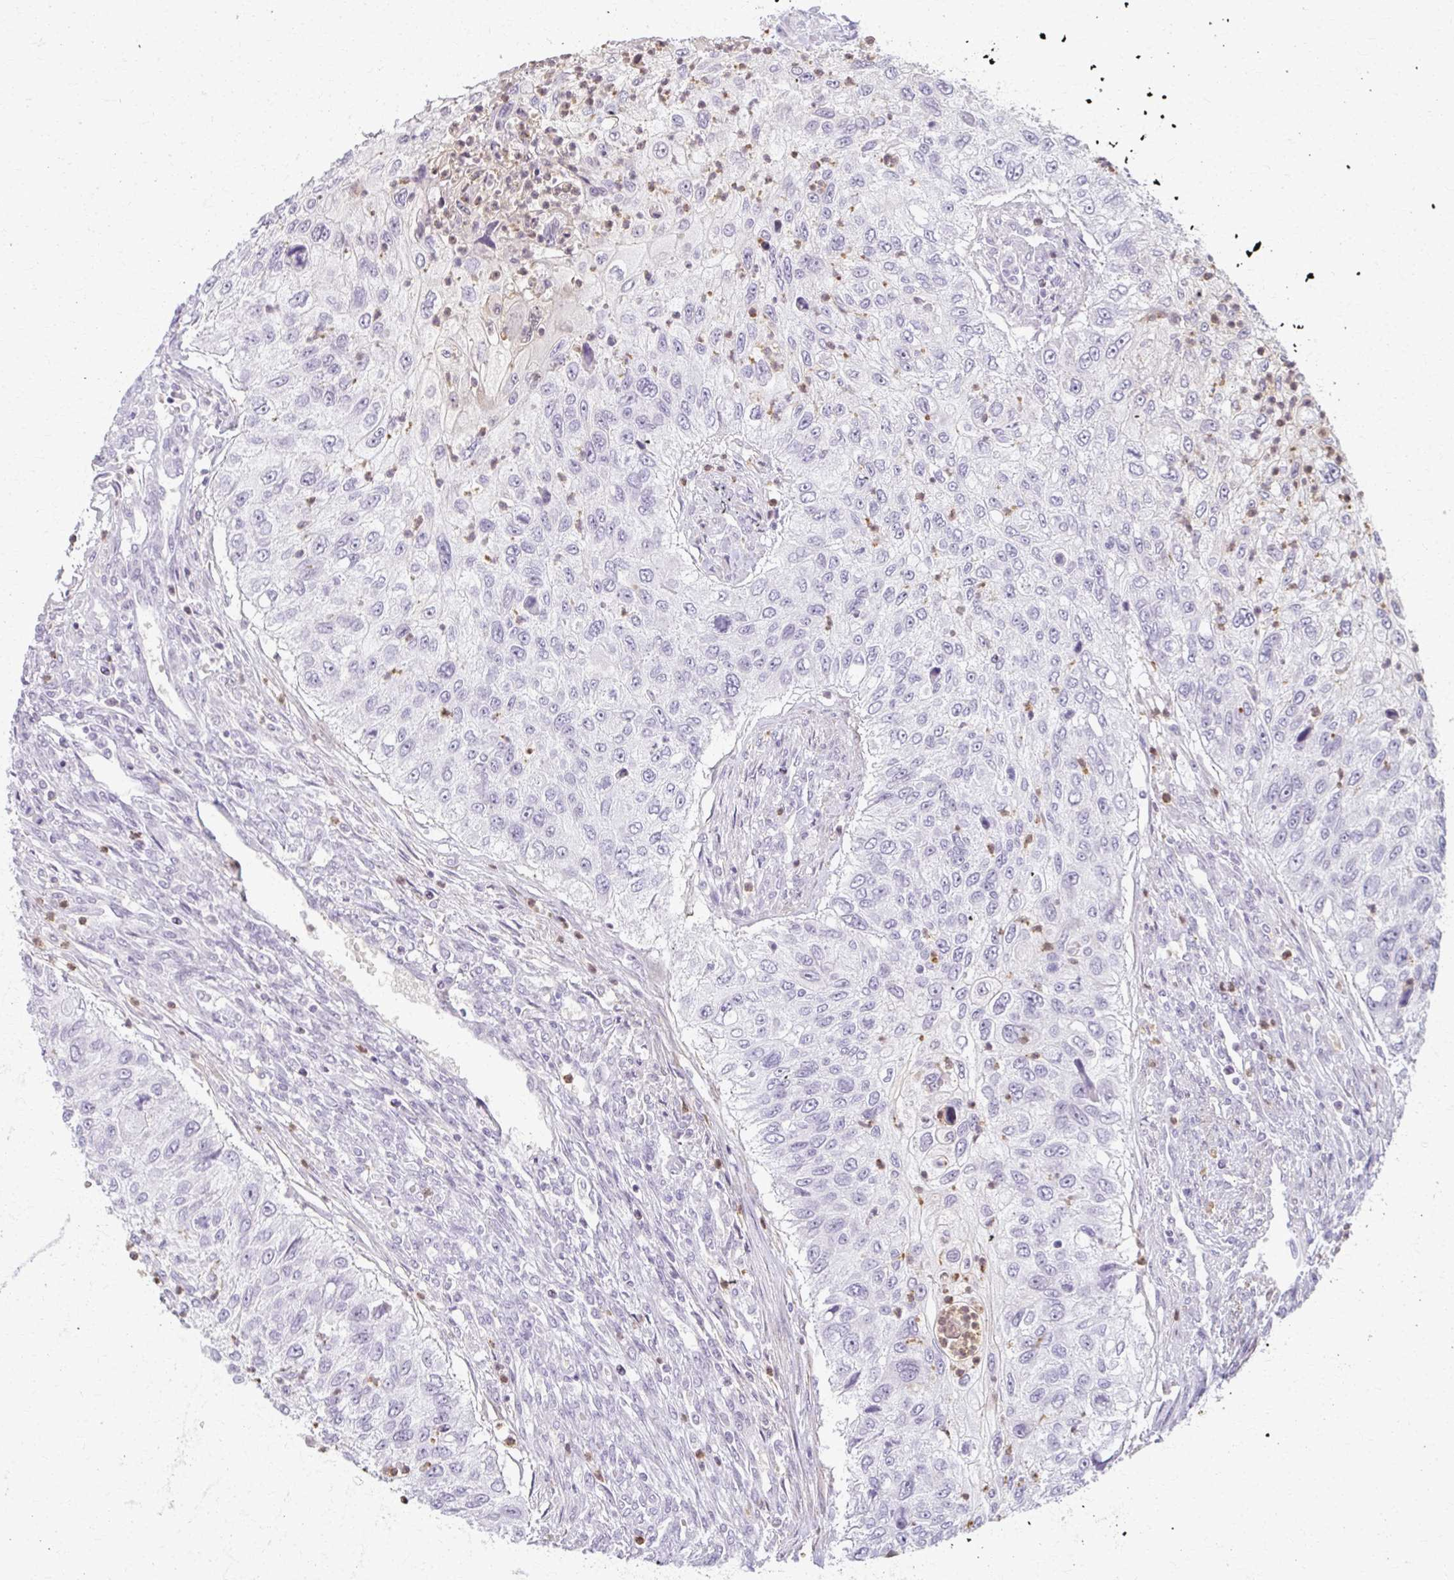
{"staining": {"intensity": "negative", "quantity": "none", "location": "none"}, "tissue": "urothelial cancer", "cell_type": "Tumor cells", "image_type": "cancer", "snomed": [{"axis": "morphology", "description": "Urothelial carcinoma, High grade"}, {"axis": "topography", "description": "Urinary bladder"}], "caption": "High power microscopy photomicrograph of an immunohistochemistry image of urothelial cancer, revealing no significant expression in tumor cells.", "gene": "CA3", "patient": {"sex": "female", "age": 60}}